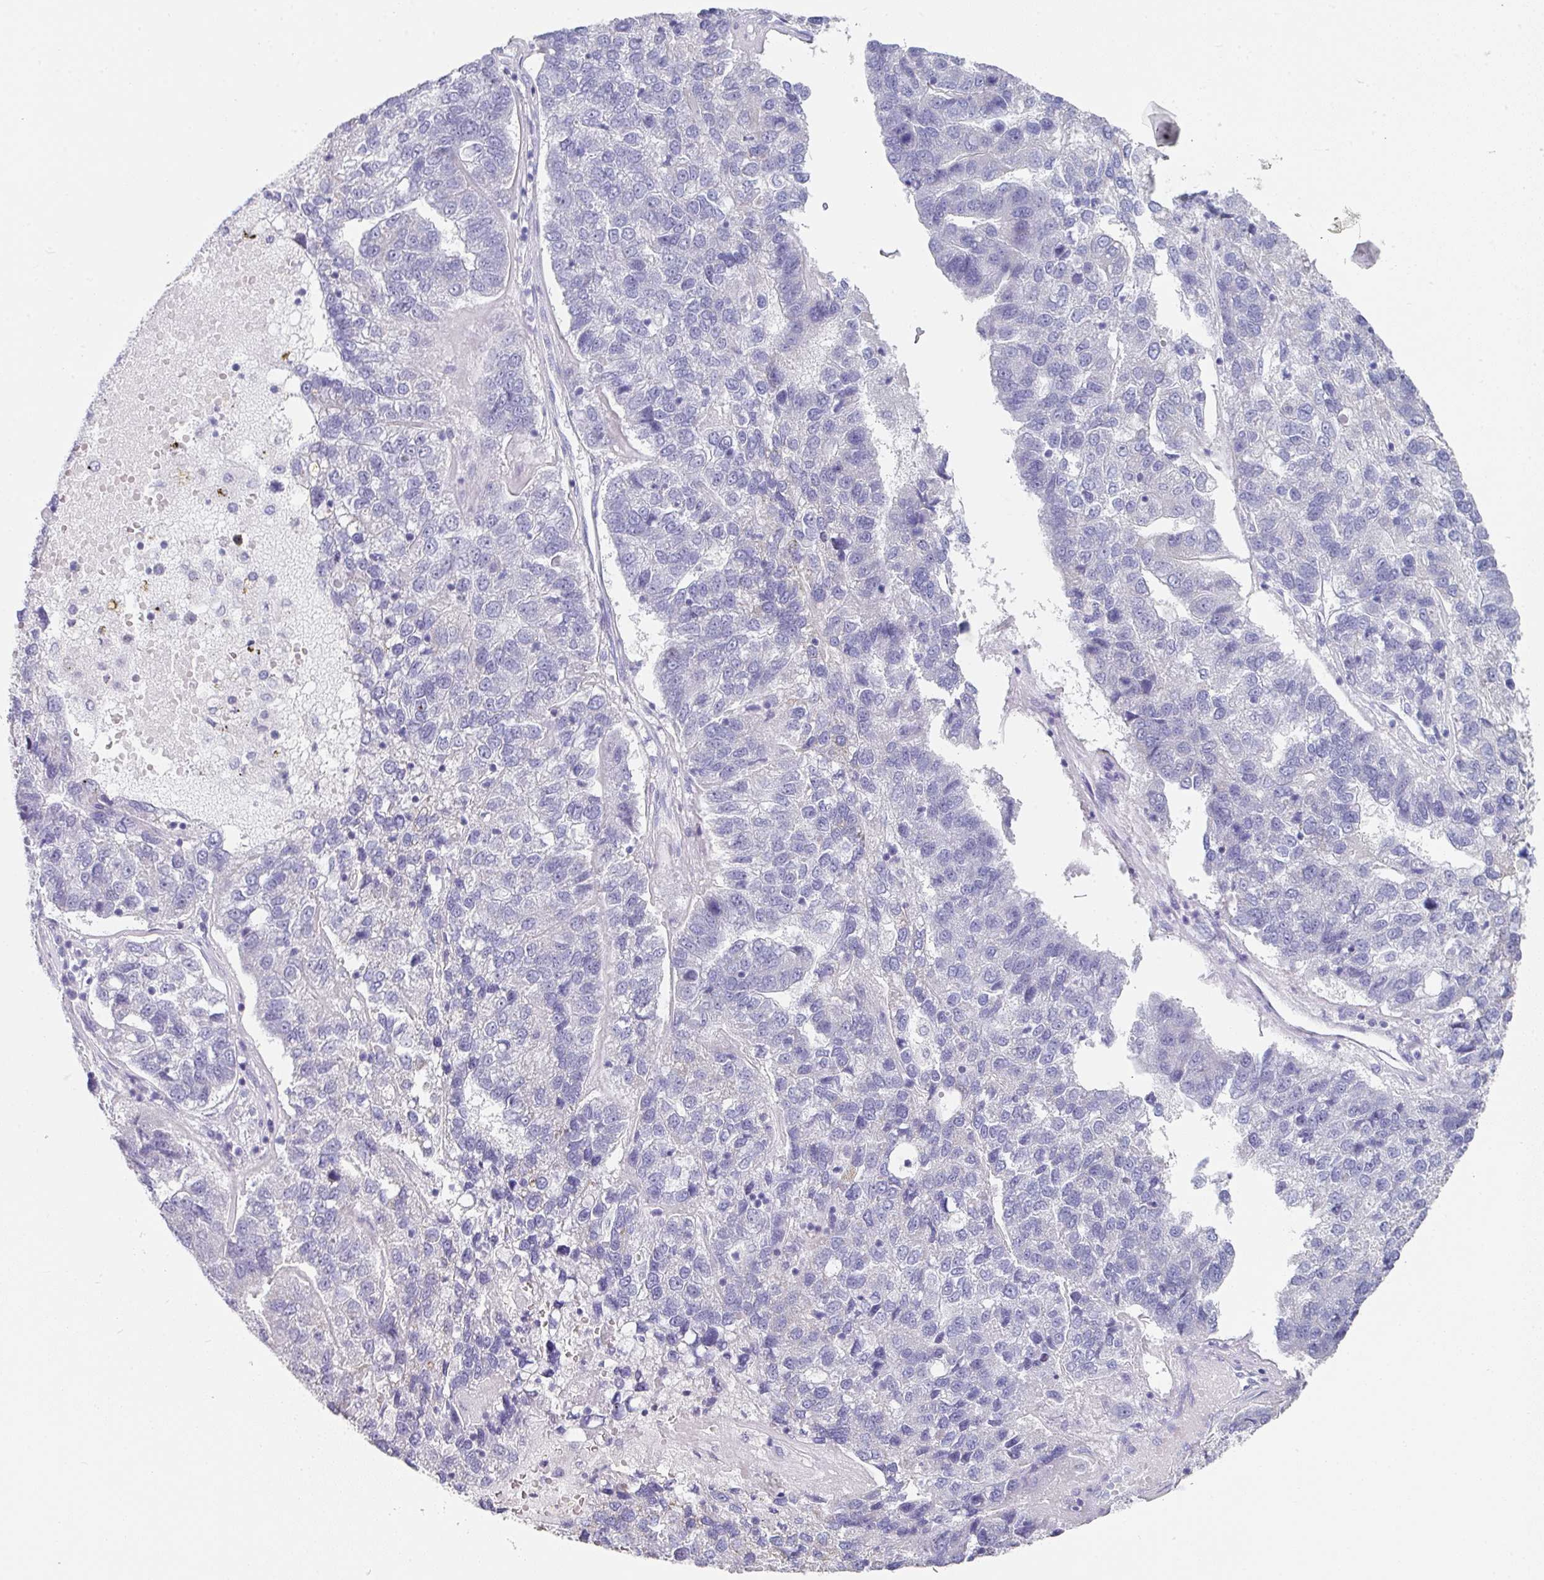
{"staining": {"intensity": "negative", "quantity": "none", "location": "none"}, "tissue": "pancreatic cancer", "cell_type": "Tumor cells", "image_type": "cancer", "snomed": [{"axis": "morphology", "description": "Adenocarcinoma, NOS"}, {"axis": "topography", "description": "Pancreas"}], "caption": "Immunohistochemical staining of human pancreatic adenocarcinoma displays no significant expression in tumor cells.", "gene": "SETBP1", "patient": {"sex": "female", "age": 61}}